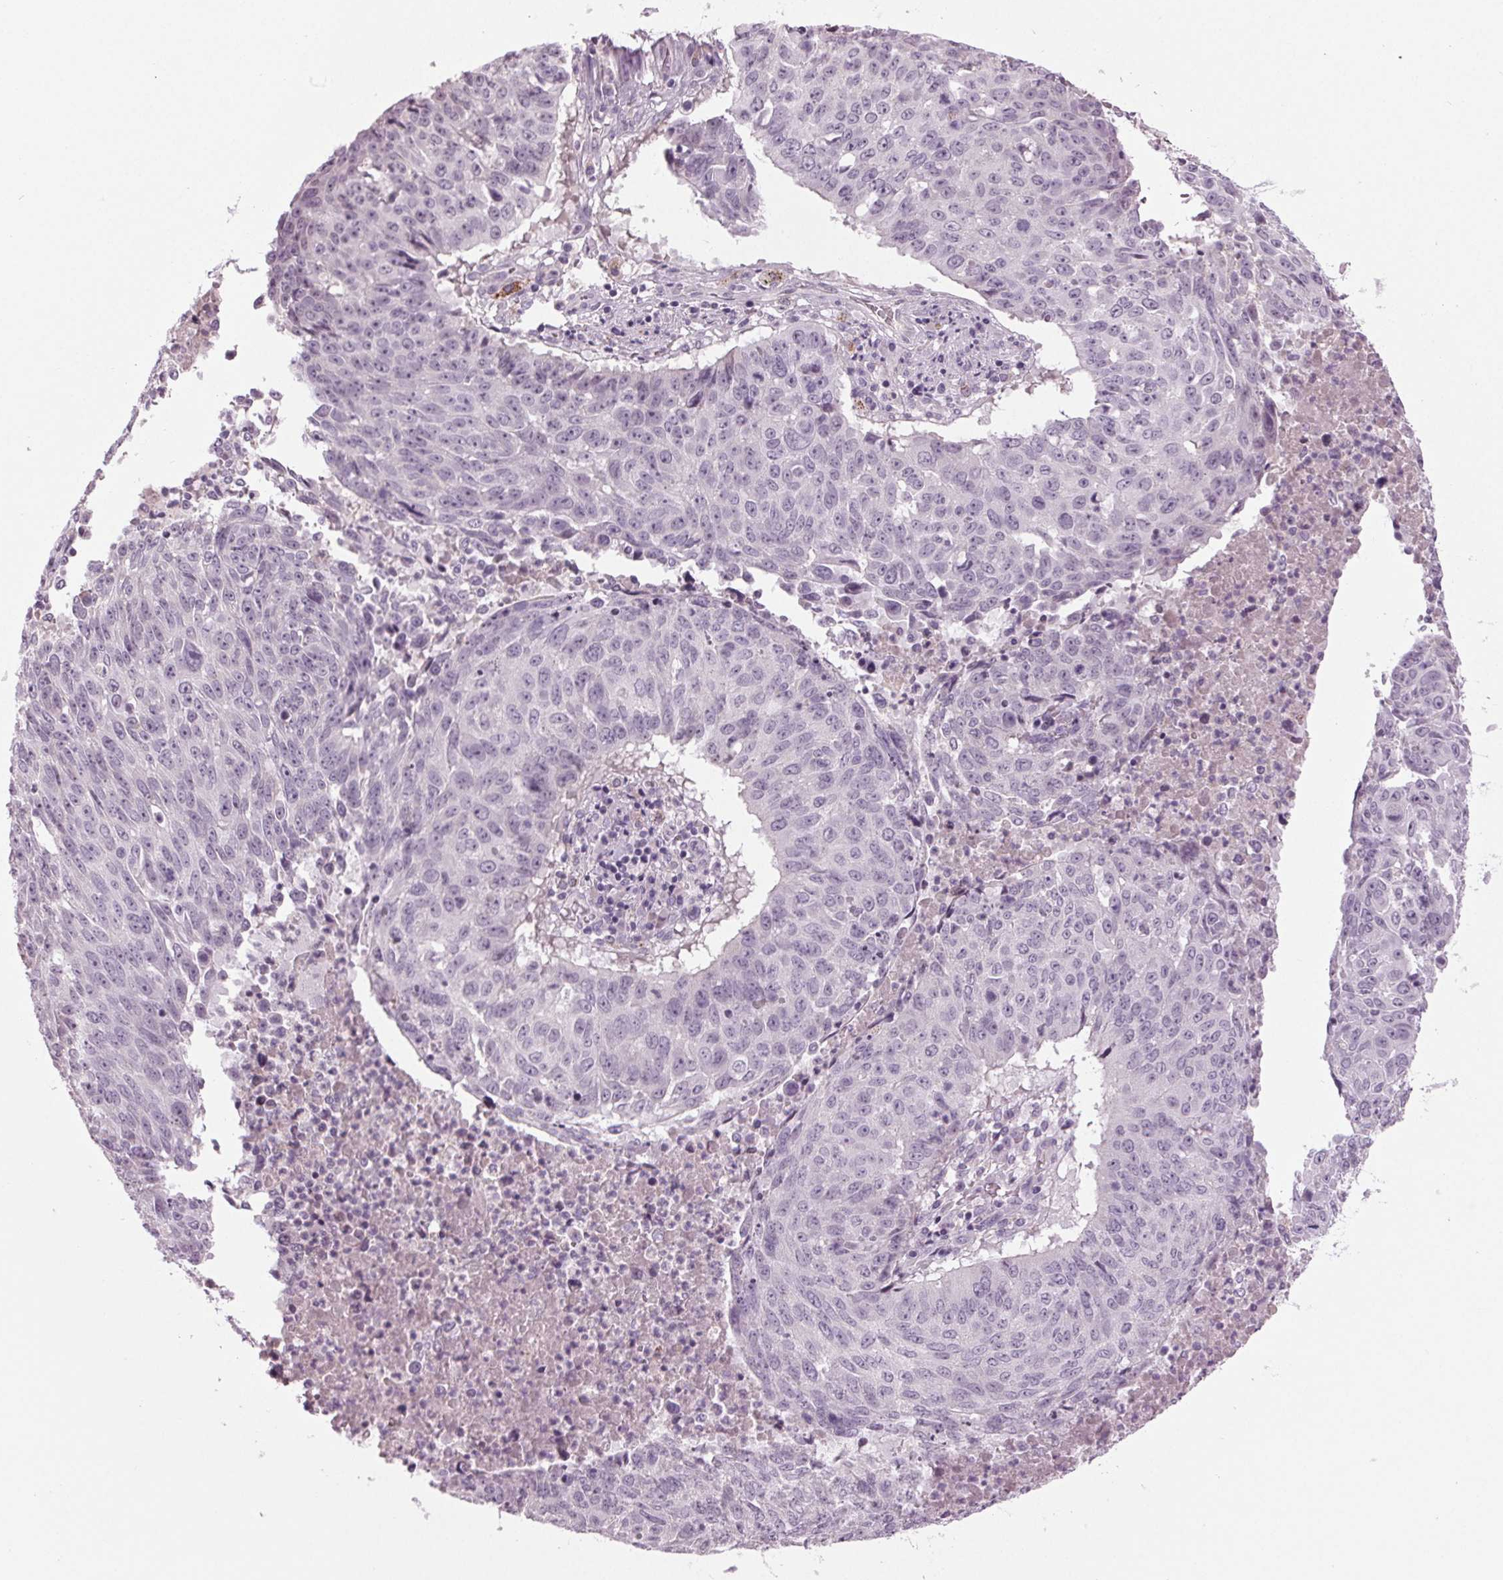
{"staining": {"intensity": "negative", "quantity": "none", "location": "none"}, "tissue": "lung cancer", "cell_type": "Tumor cells", "image_type": "cancer", "snomed": [{"axis": "morphology", "description": "Normal tissue, NOS"}, {"axis": "morphology", "description": "Squamous cell carcinoma, NOS"}, {"axis": "topography", "description": "Bronchus"}, {"axis": "topography", "description": "Lung"}], "caption": "This is an immunohistochemistry image of lung cancer. There is no staining in tumor cells.", "gene": "DNAH12", "patient": {"sex": "male", "age": 64}}